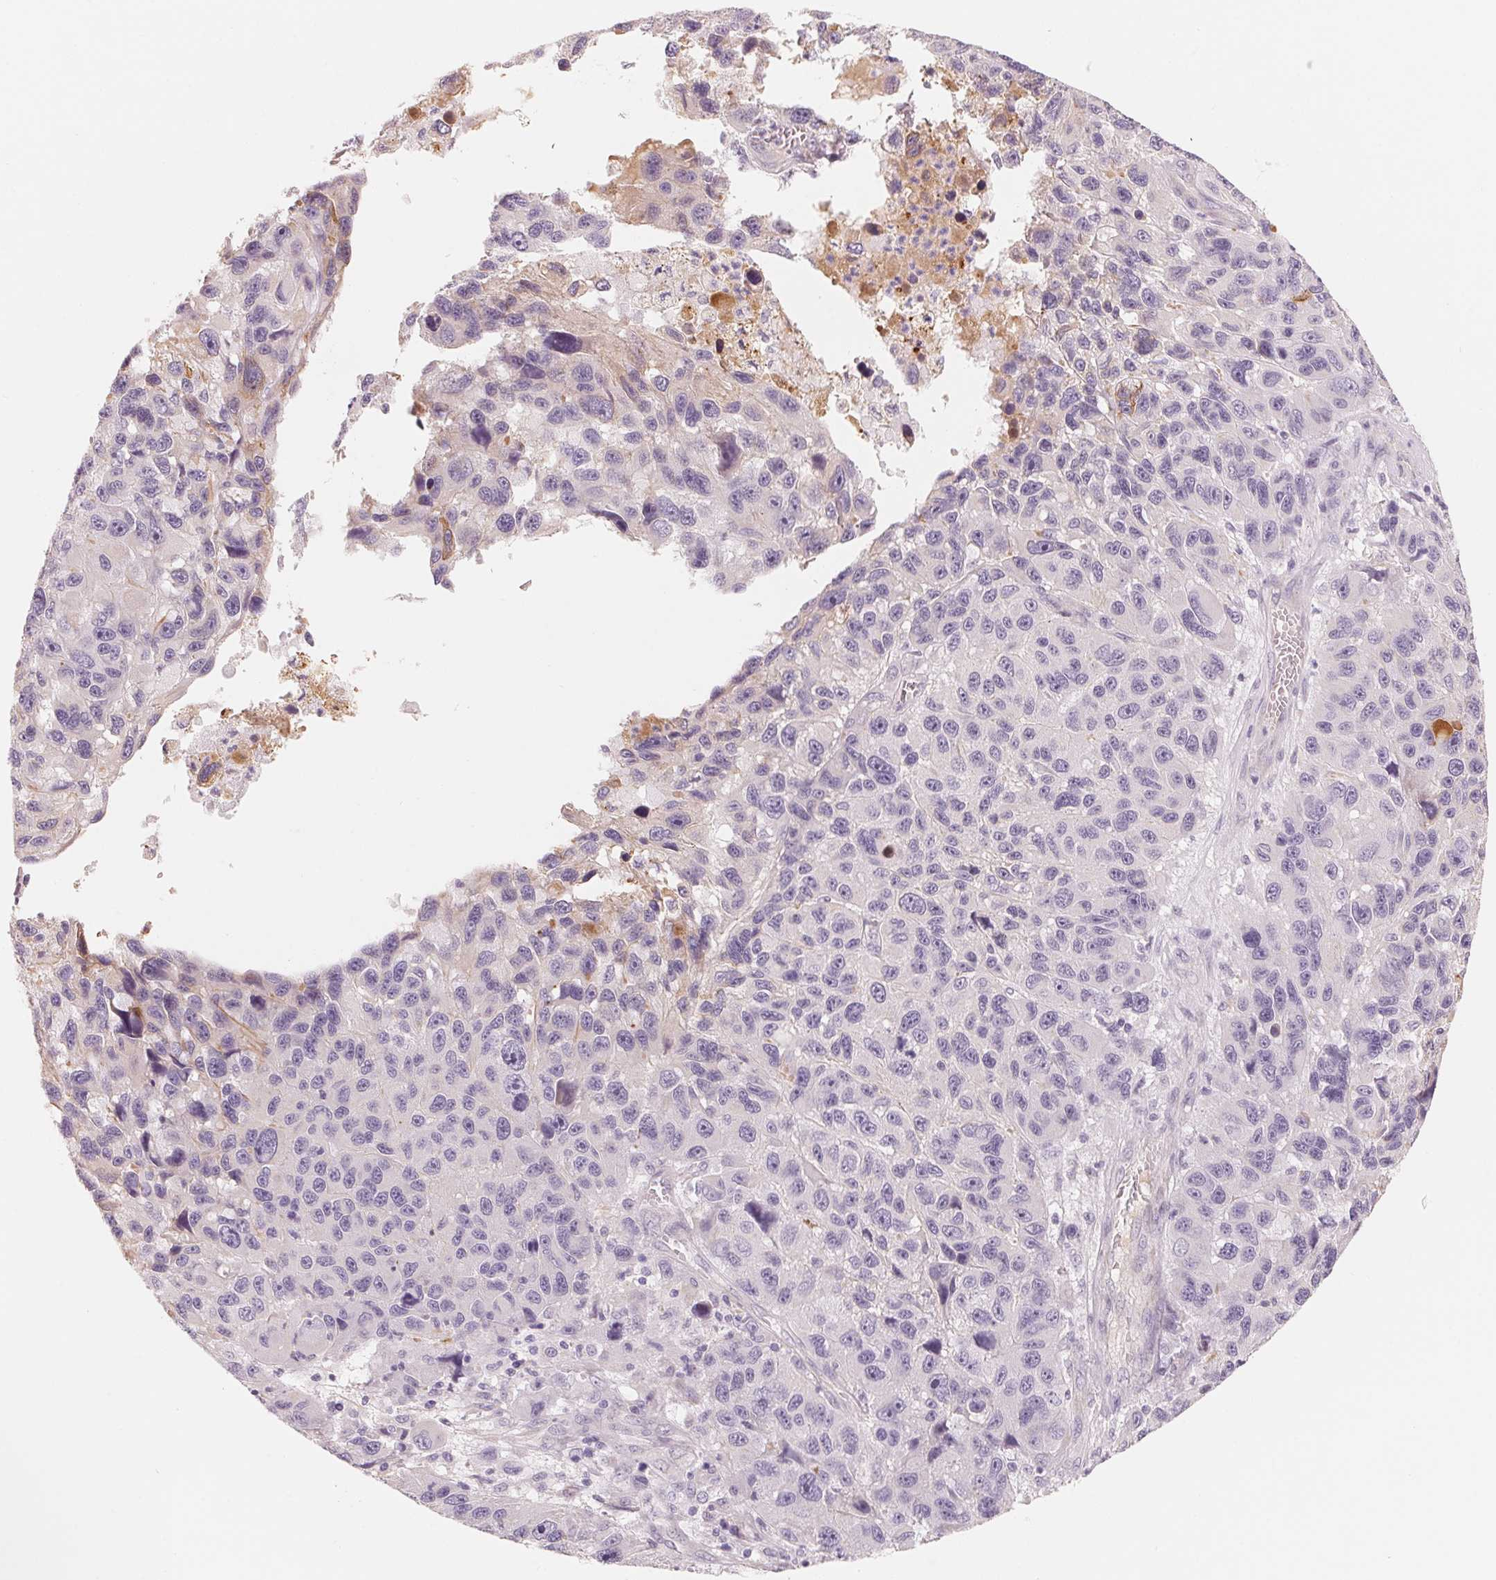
{"staining": {"intensity": "negative", "quantity": "none", "location": "none"}, "tissue": "melanoma", "cell_type": "Tumor cells", "image_type": "cancer", "snomed": [{"axis": "morphology", "description": "Malignant melanoma, NOS"}, {"axis": "topography", "description": "Skin"}], "caption": "Immunohistochemistry (IHC) micrograph of neoplastic tissue: human malignant melanoma stained with DAB shows no significant protein expression in tumor cells. (Brightfield microscopy of DAB (3,3'-diaminobenzidine) immunohistochemistry (IHC) at high magnification).", "gene": "CFHR2", "patient": {"sex": "male", "age": 53}}